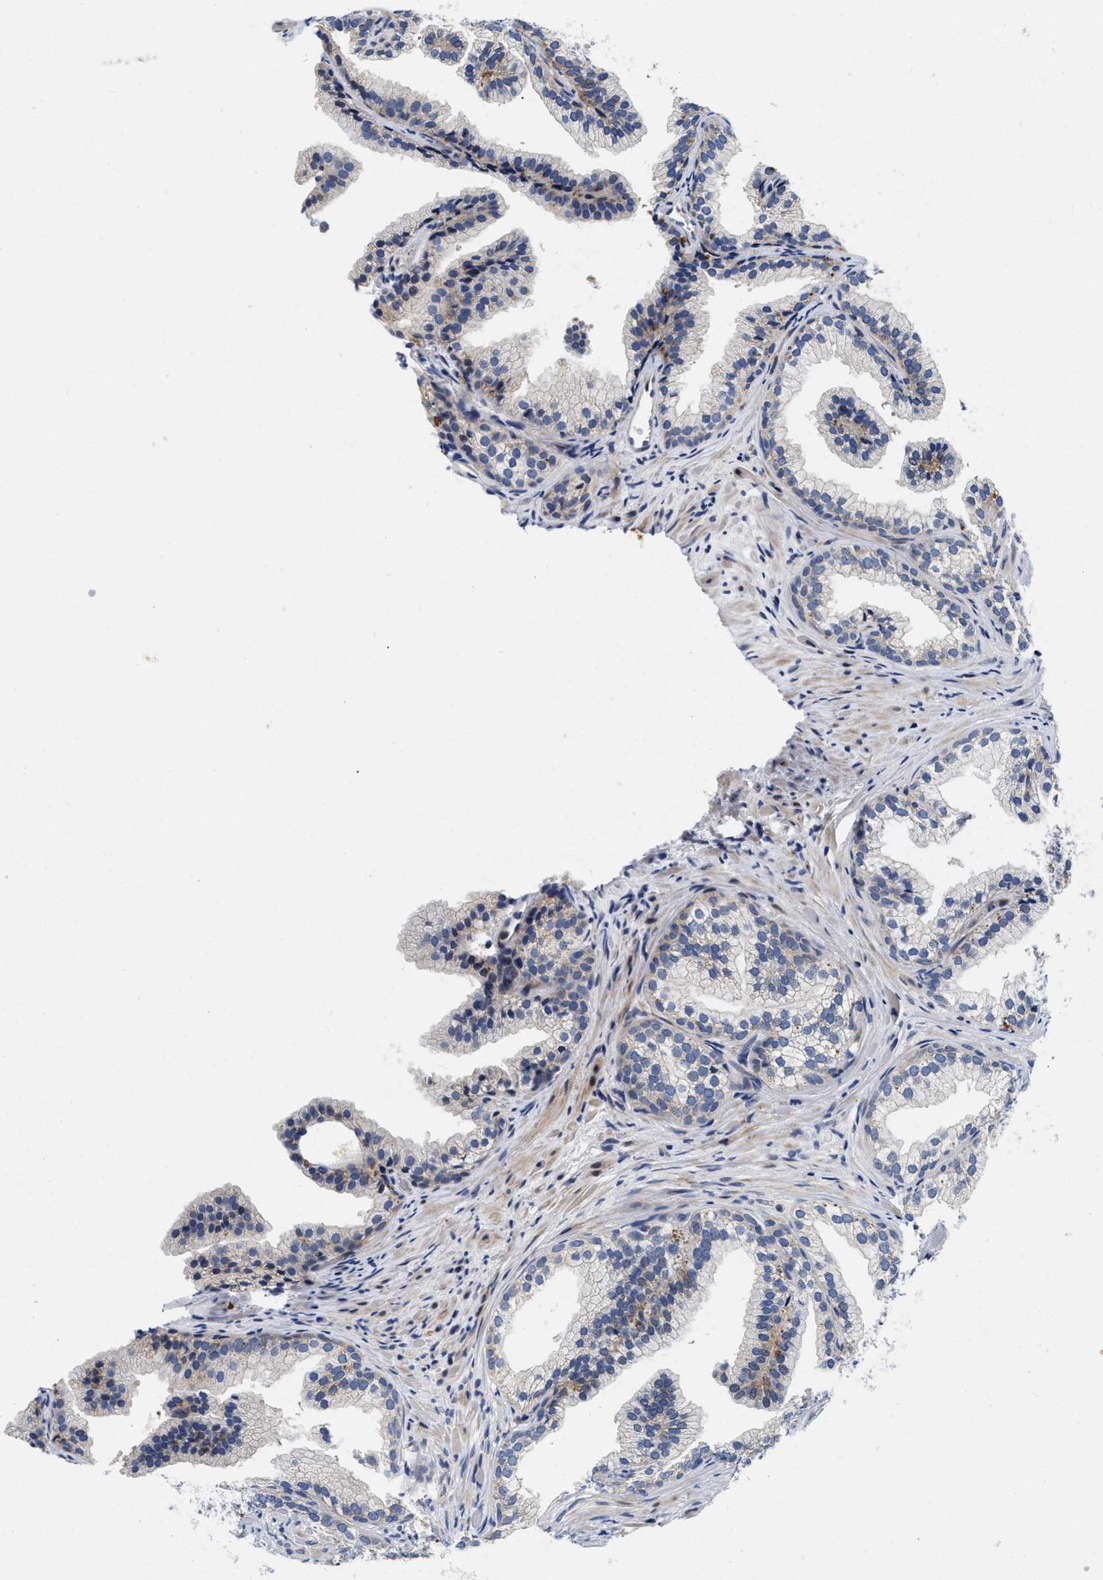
{"staining": {"intensity": "weak", "quantity": "<25%", "location": "cytoplasmic/membranous"}, "tissue": "prostate", "cell_type": "Glandular cells", "image_type": "normal", "snomed": [{"axis": "morphology", "description": "Normal tissue, NOS"}, {"axis": "topography", "description": "Prostate"}], "caption": "Prostate was stained to show a protein in brown. There is no significant expression in glandular cells. (Immunohistochemistry (ihc), brightfield microscopy, high magnification).", "gene": "LAD1", "patient": {"sex": "male", "age": 76}}